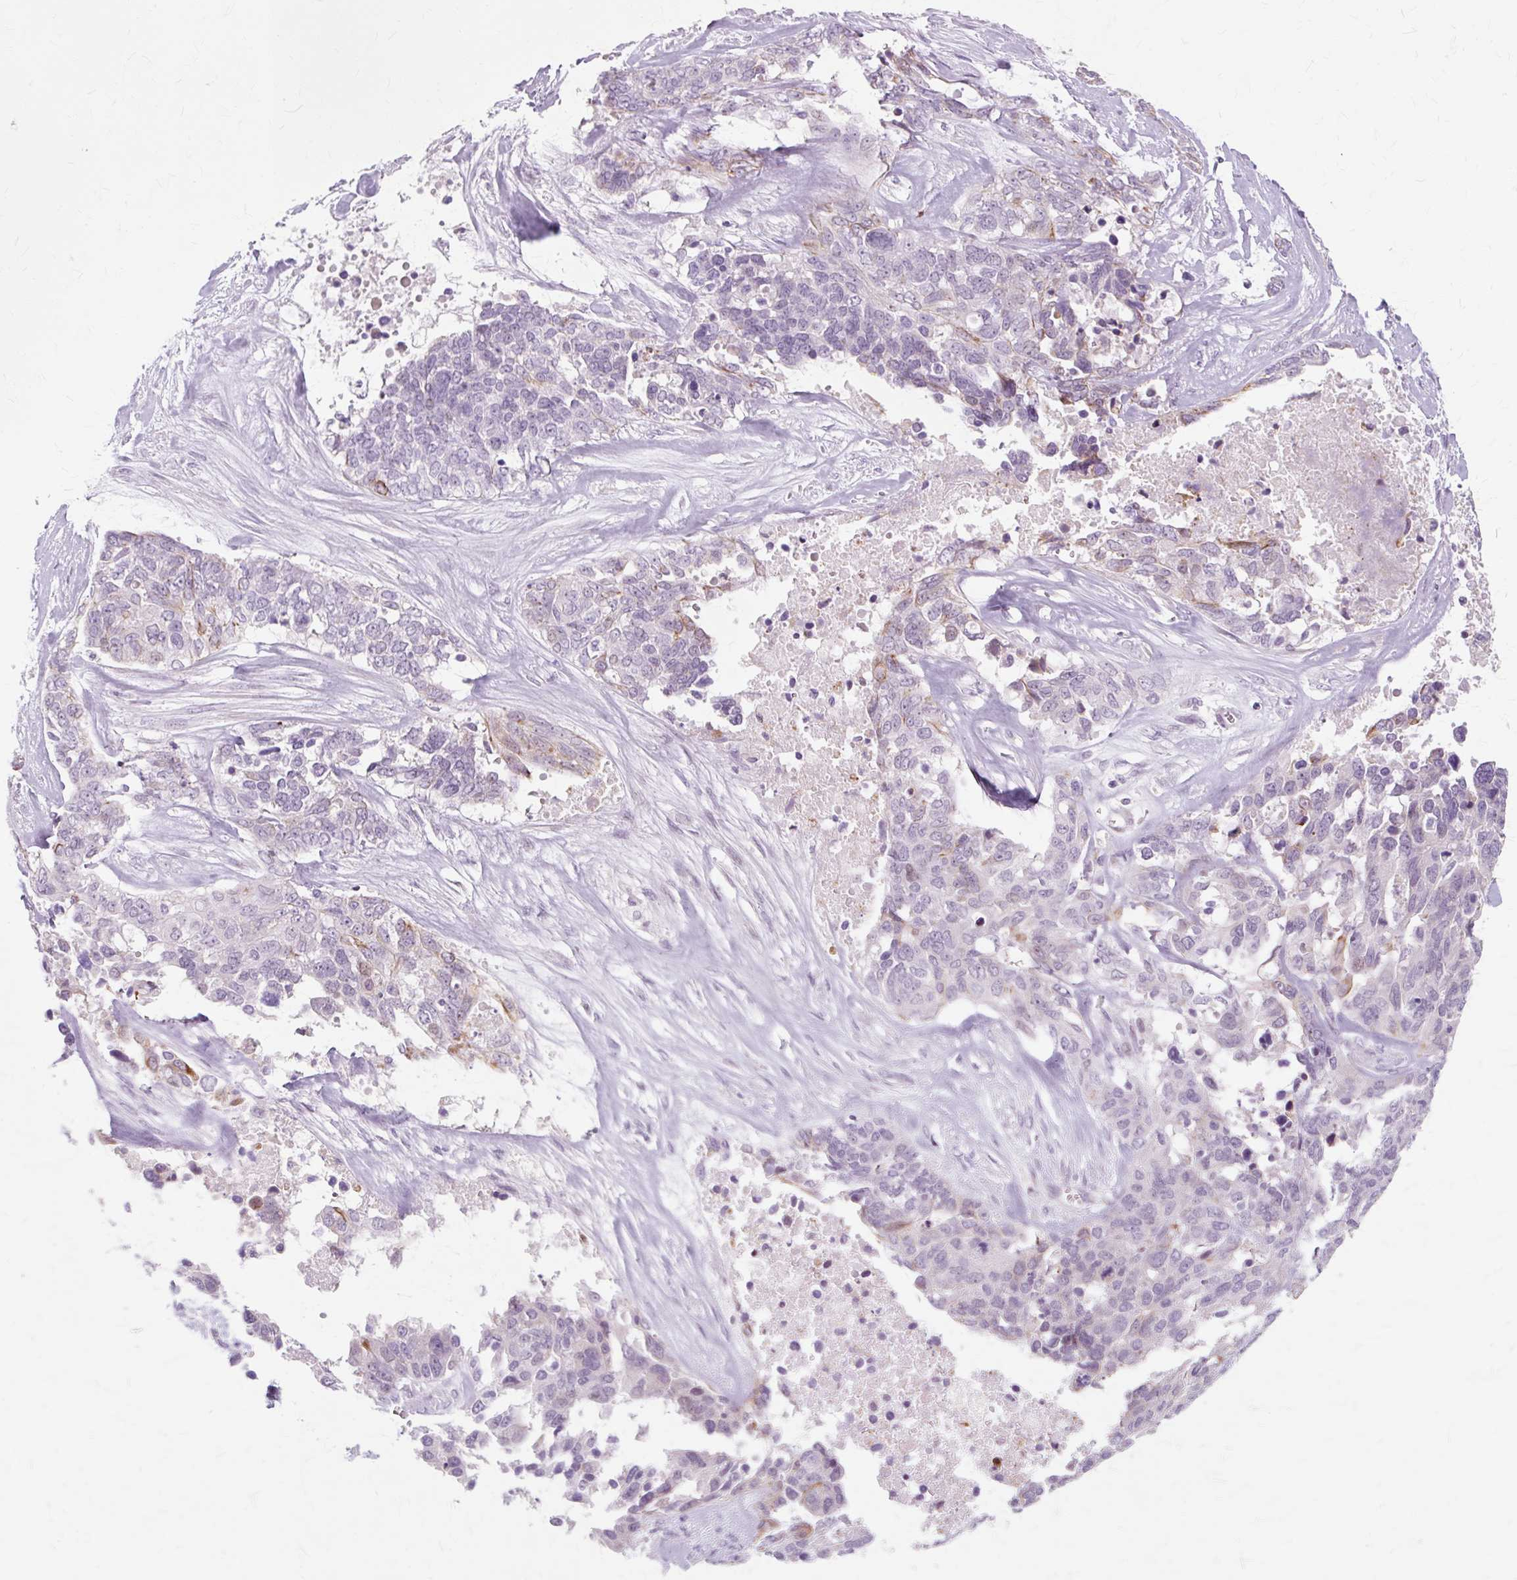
{"staining": {"intensity": "weak", "quantity": "<25%", "location": "cytoplasmic/membranous"}, "tissue": "ovarian cancer", "cell_type": "Tumor cells", "image_type": "cancer", "snomed": [{"axis": "morphology", "description": "Cystadenocarcinoma, serous, NOS"}, {"axis": "topography", "description": "Ovary"}], "caption": "The immunohistochemistry histopathology image has no significant staining in tumor cells of ovarian cancer (serous cystadenocarcinoma) tissue. (Immunohistochemistry (ihc), brightfield microscopy, high magnification).", "gene": "IRX2", "patient": {"sex": "female", "age": 44}}